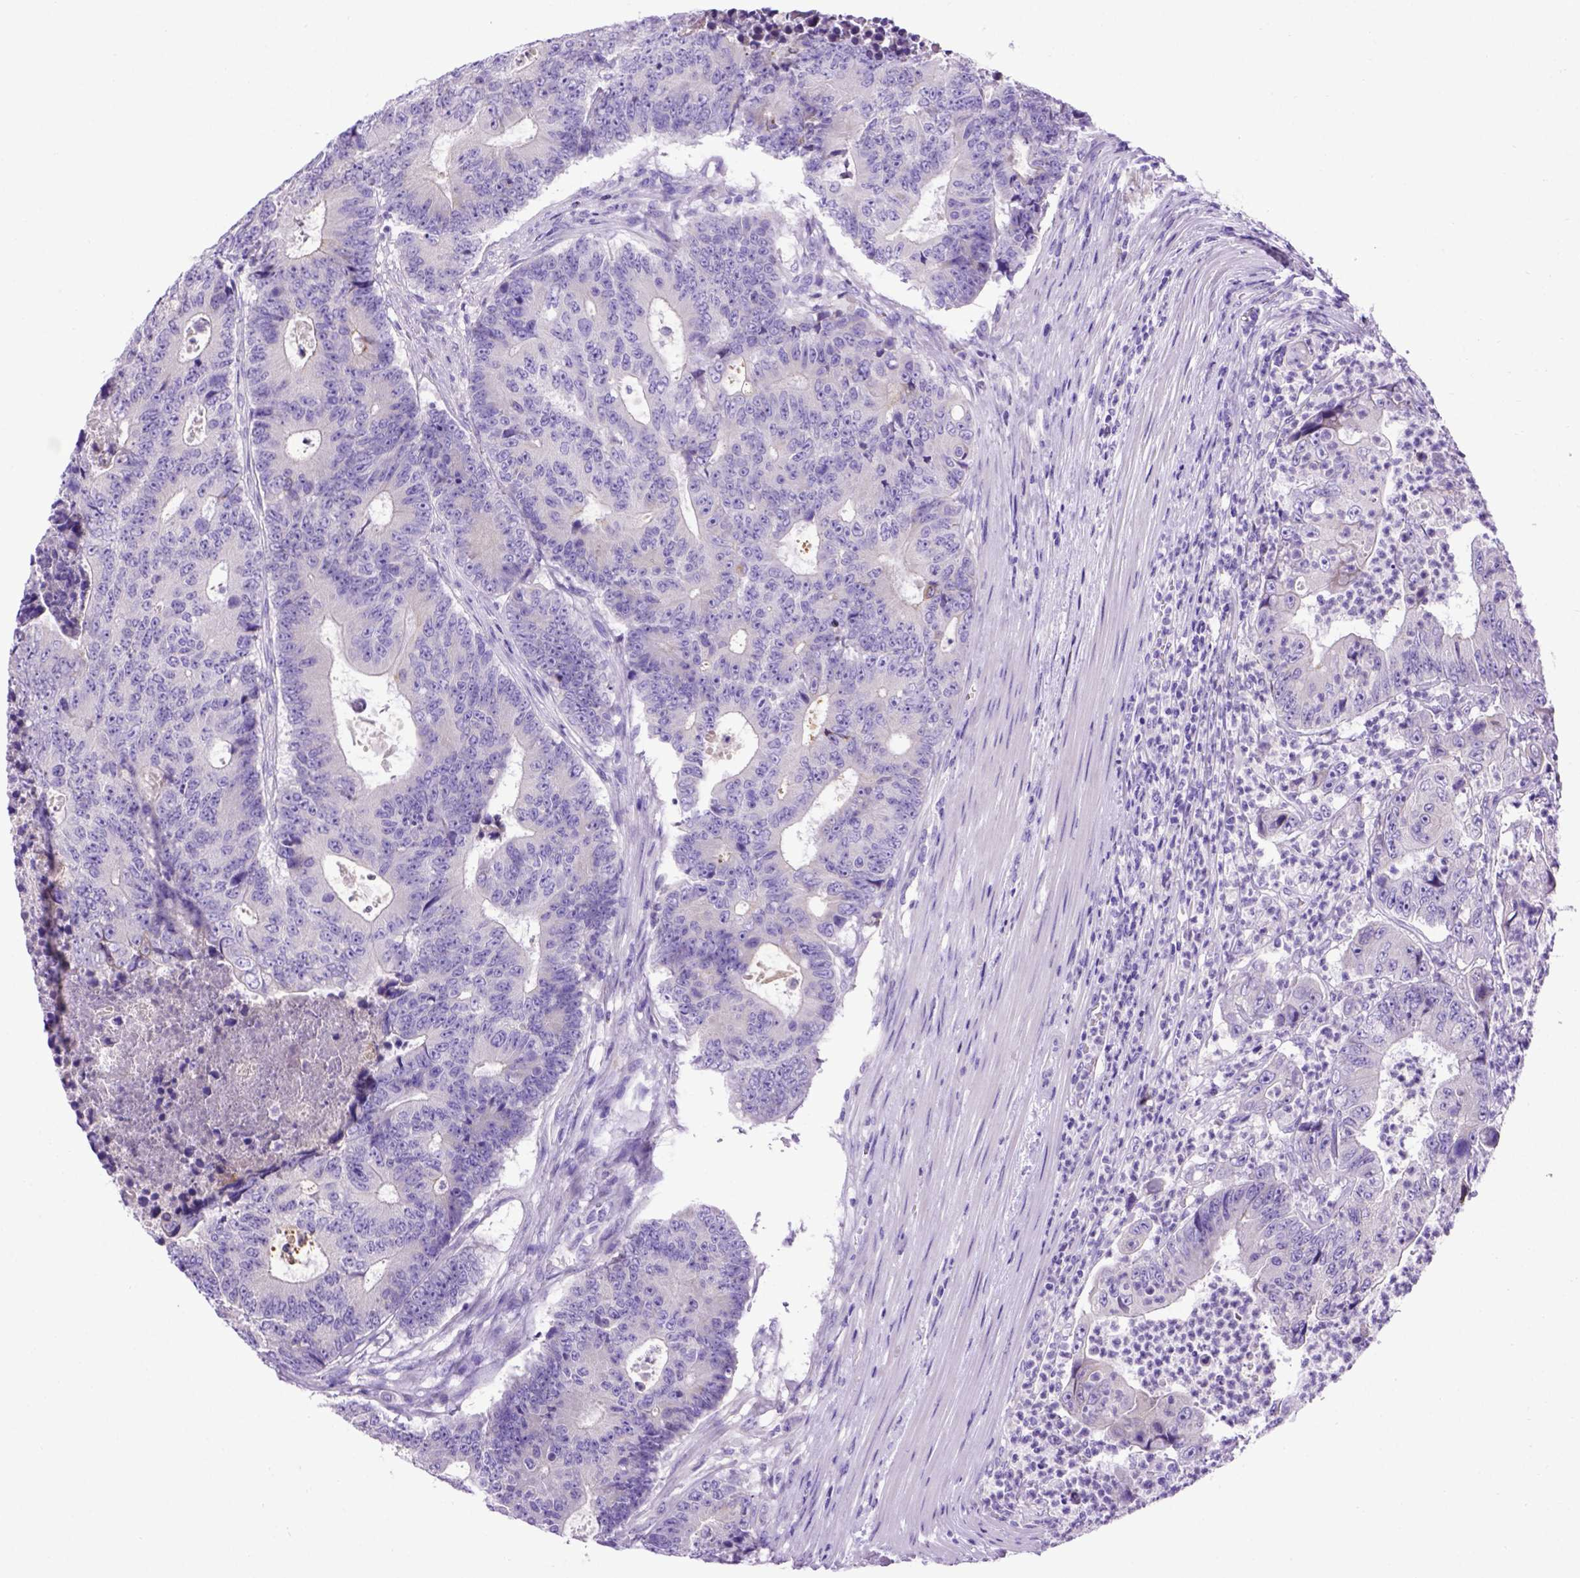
{"staining": {"intensity": "negative", "quantity": "none", "location": "none"}, "tissue": "colorectal cancer", "cell_type": "Tumor cells", "image_type": "cancer", "snomed": [{"axis": "morphology", "description": "Adenocarcinoma, NOS"}, {"axis": "topography", "description": "Colon"}], "caption": "The photomicrograph demonstrates no significant positivity in tumor cells of colorectal cancer.", "gene": "PTGES", "patient": {"sex": "female", "age": 48}}